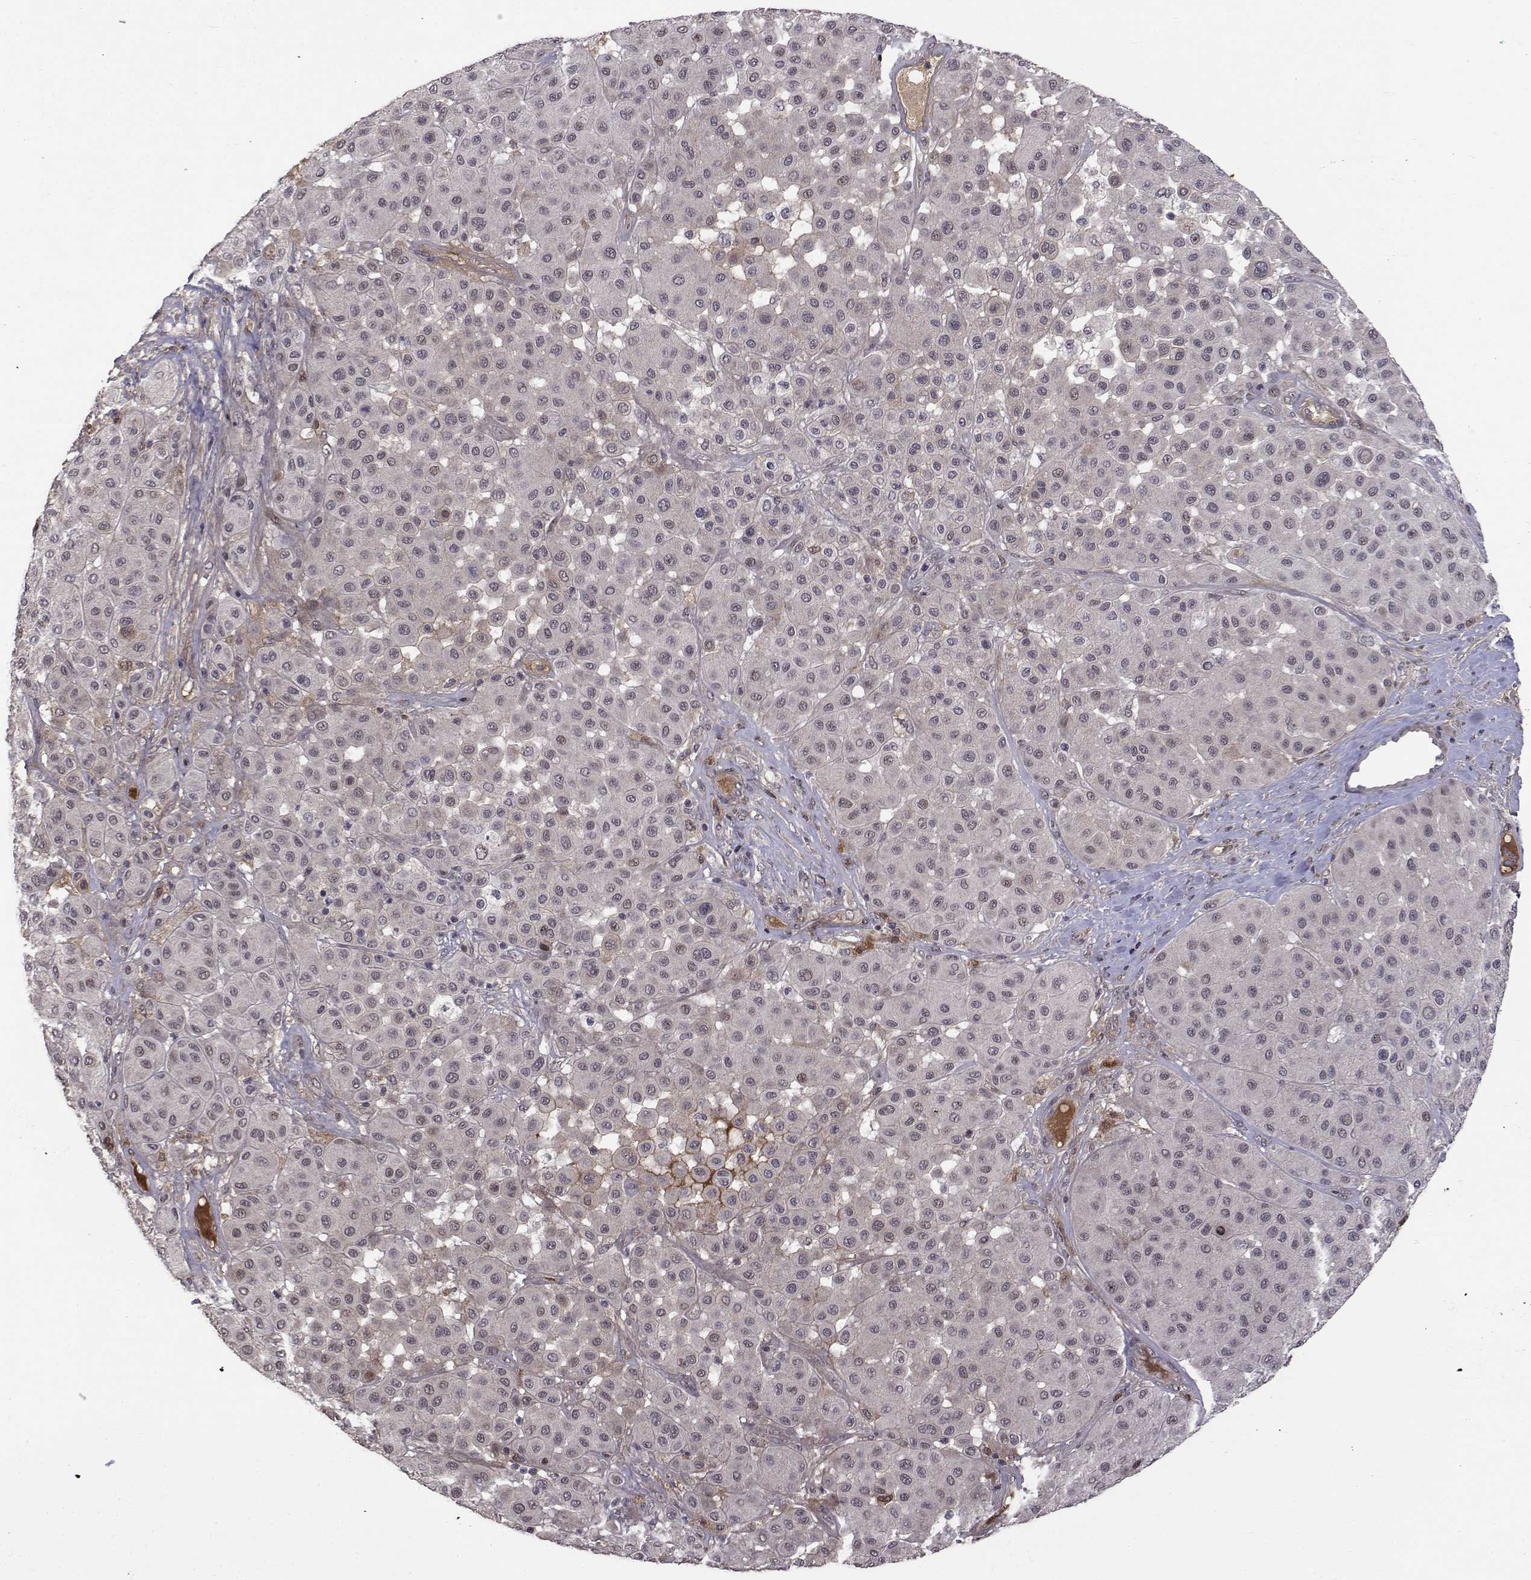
{"staining": {"intensity": "negative", "quantity": "none", "location": "none"}, "tissue": "melanoma", "cell_type": "Tumor cells", "image_type": "cancer", "snomed": [{"axis": "morphology", "description": "Malignant melanoma, Metastatic site"}, {"axis": "topography", "description": "Smooth muscle"}], "caption": "Human melanoma stained for a protein using immunohistochemistry (IHC) reveals no expression in tumor cells.", "gene": "ITGA7", "patient": {"sex": "male", "age": 41}}